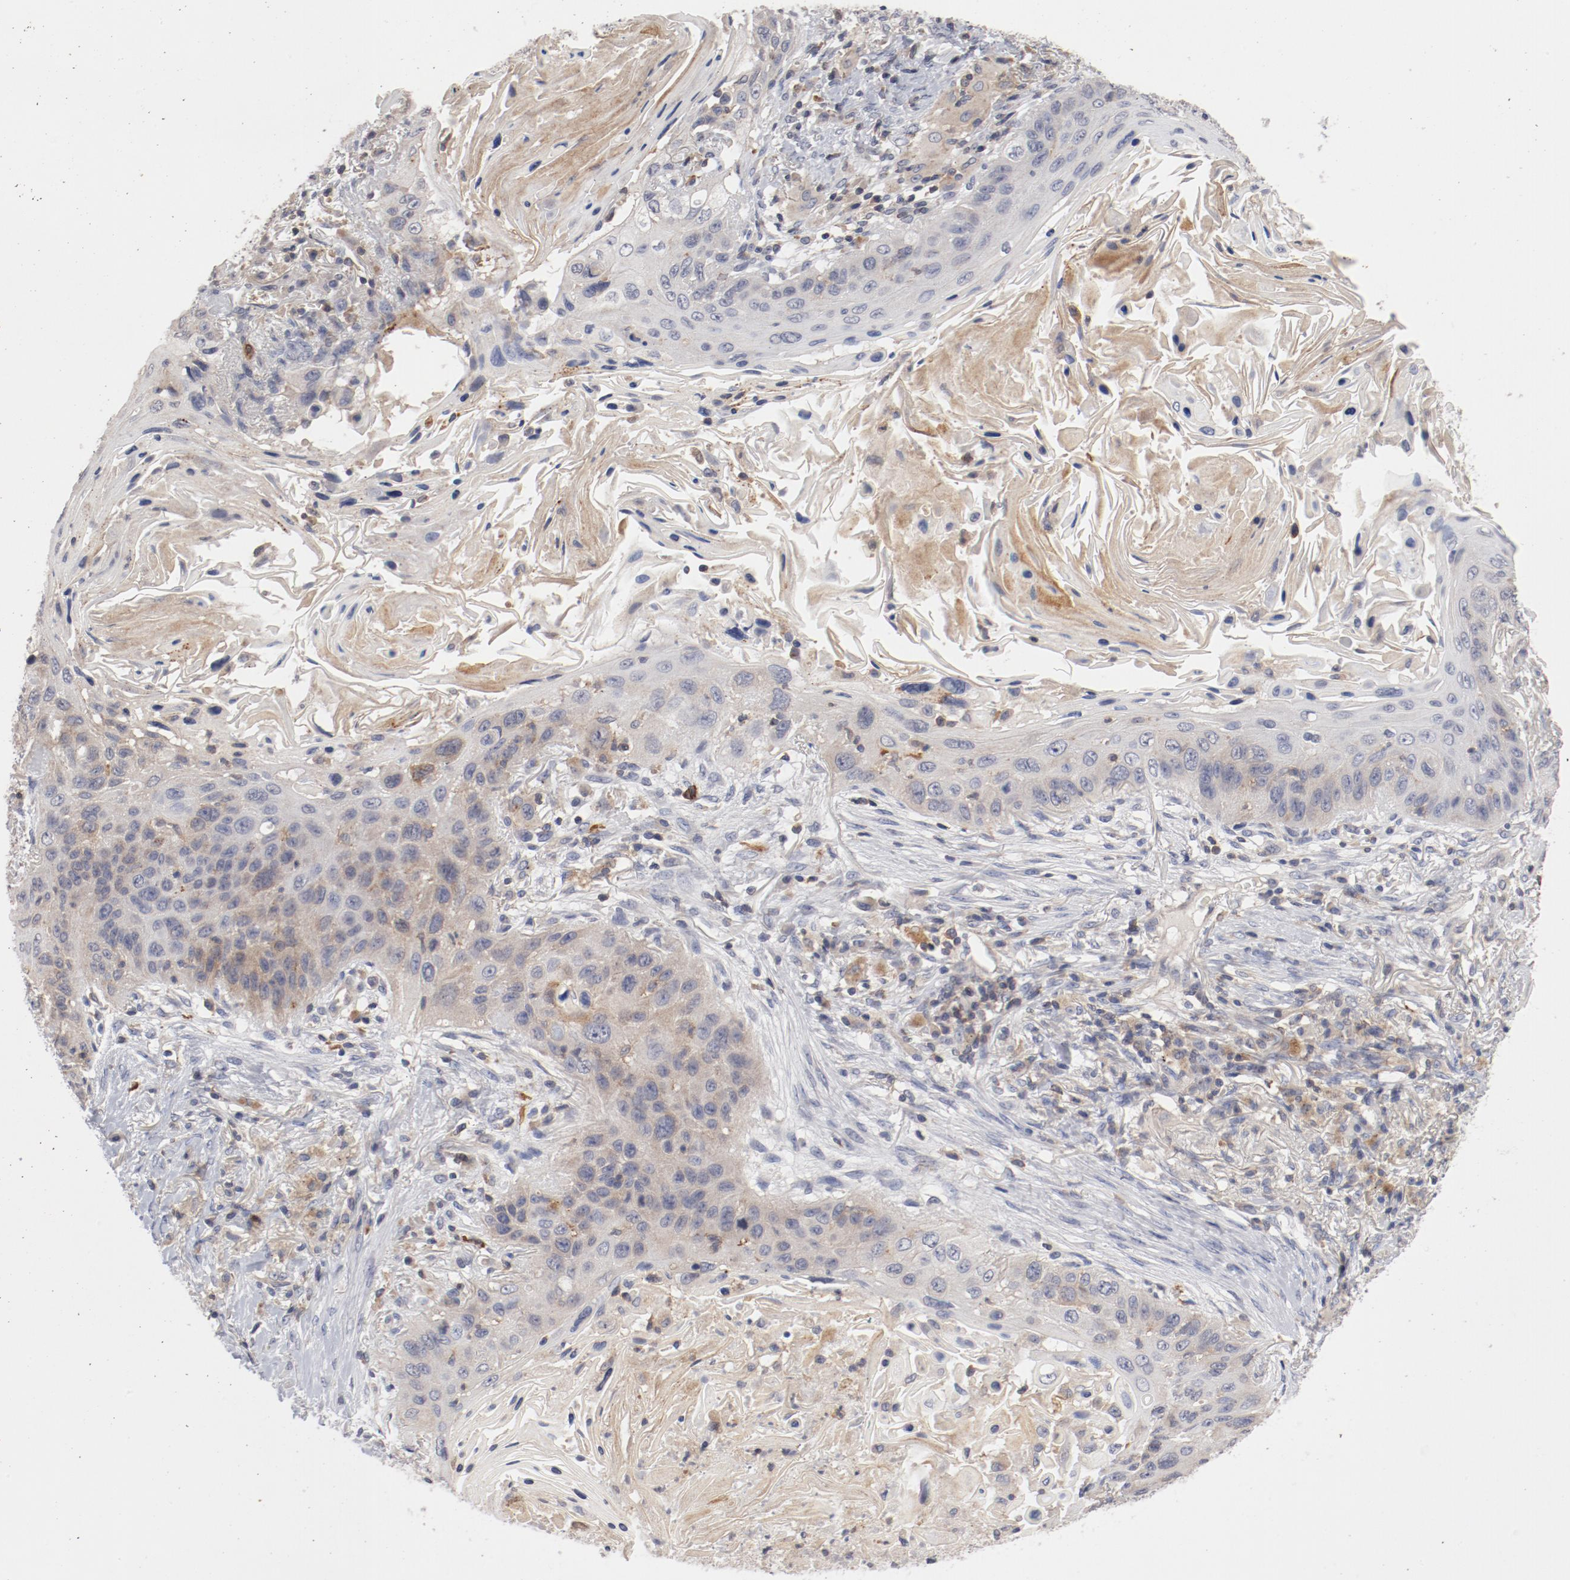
{"staining": {"intensity": "weak", "quantity": "25%-75%", "location": "cytoplasmic/membranous"}, "tissue": "lung cancer", "cell_type": "Tumor cells", "image_type": "cancer", "snomed": [{"axis": "morphology", "description": "Squamous cell carcinoma, NOS"}, {"axis": "topography", "description": "Lung"}], "caption": "A brown stain labels weak cytoplasmic/membranous expression of a protein in lung squamous cell carcinoma tumor cells.", "gene": "CBL", "patient": {"sex": "female", "age": 67}}